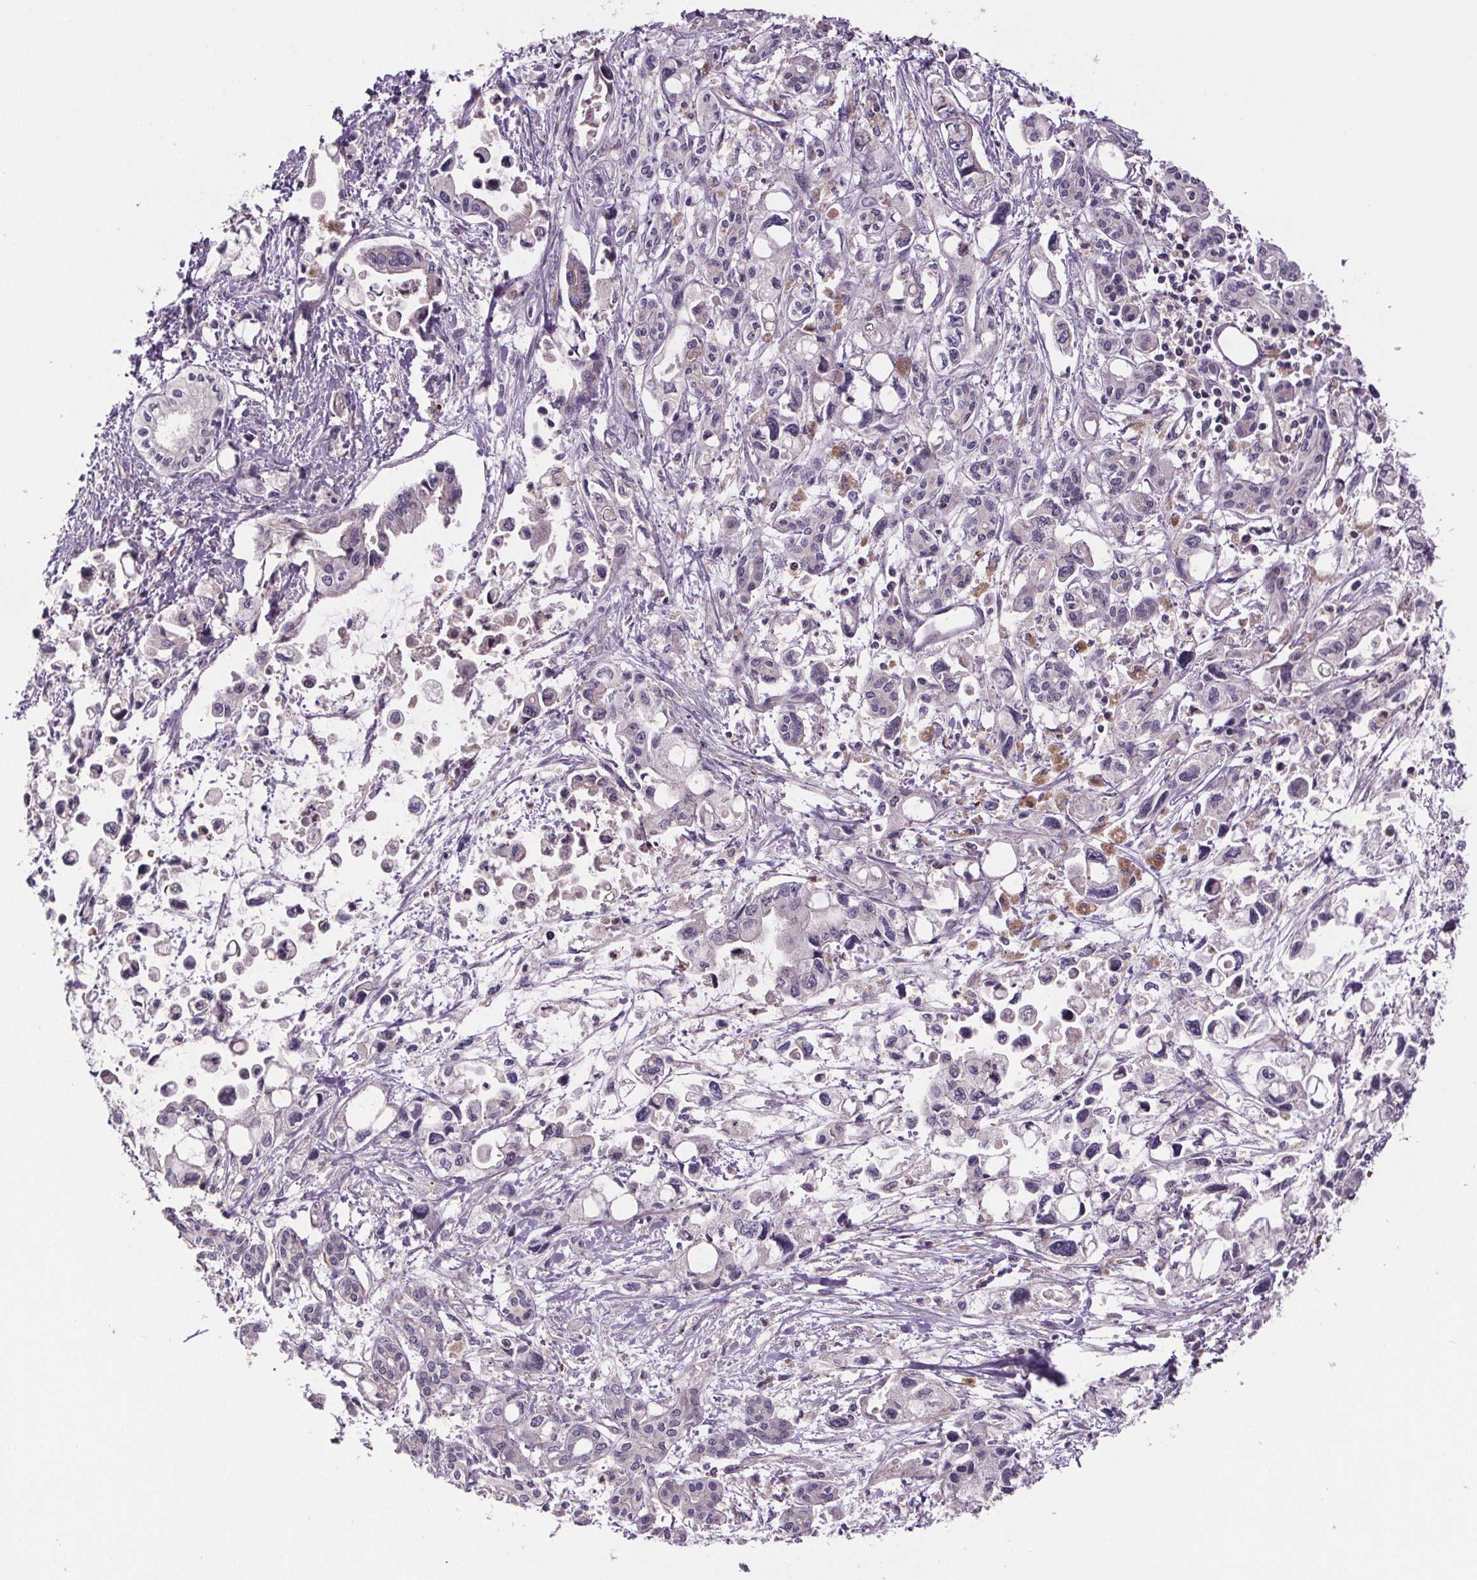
{"staining": {"intensity": "negative", "quantity": "none", "location": "none"}, "tissue": "pancreatic cancer", "cell_type": "Tumor cells", "image_type": "cancer", "snomed": [{"axis": "morphology", "description": "Adenocarcinoma, NOS"}, {"axis": "topography", "description": "Pancreas"}], "caption": "Photomicrograph shows no significant protein expression in tumor cells of adenocarcinoma (pancreatic).", "gene": "CLN3", "patient": {"sex": "female", "age": 61}}